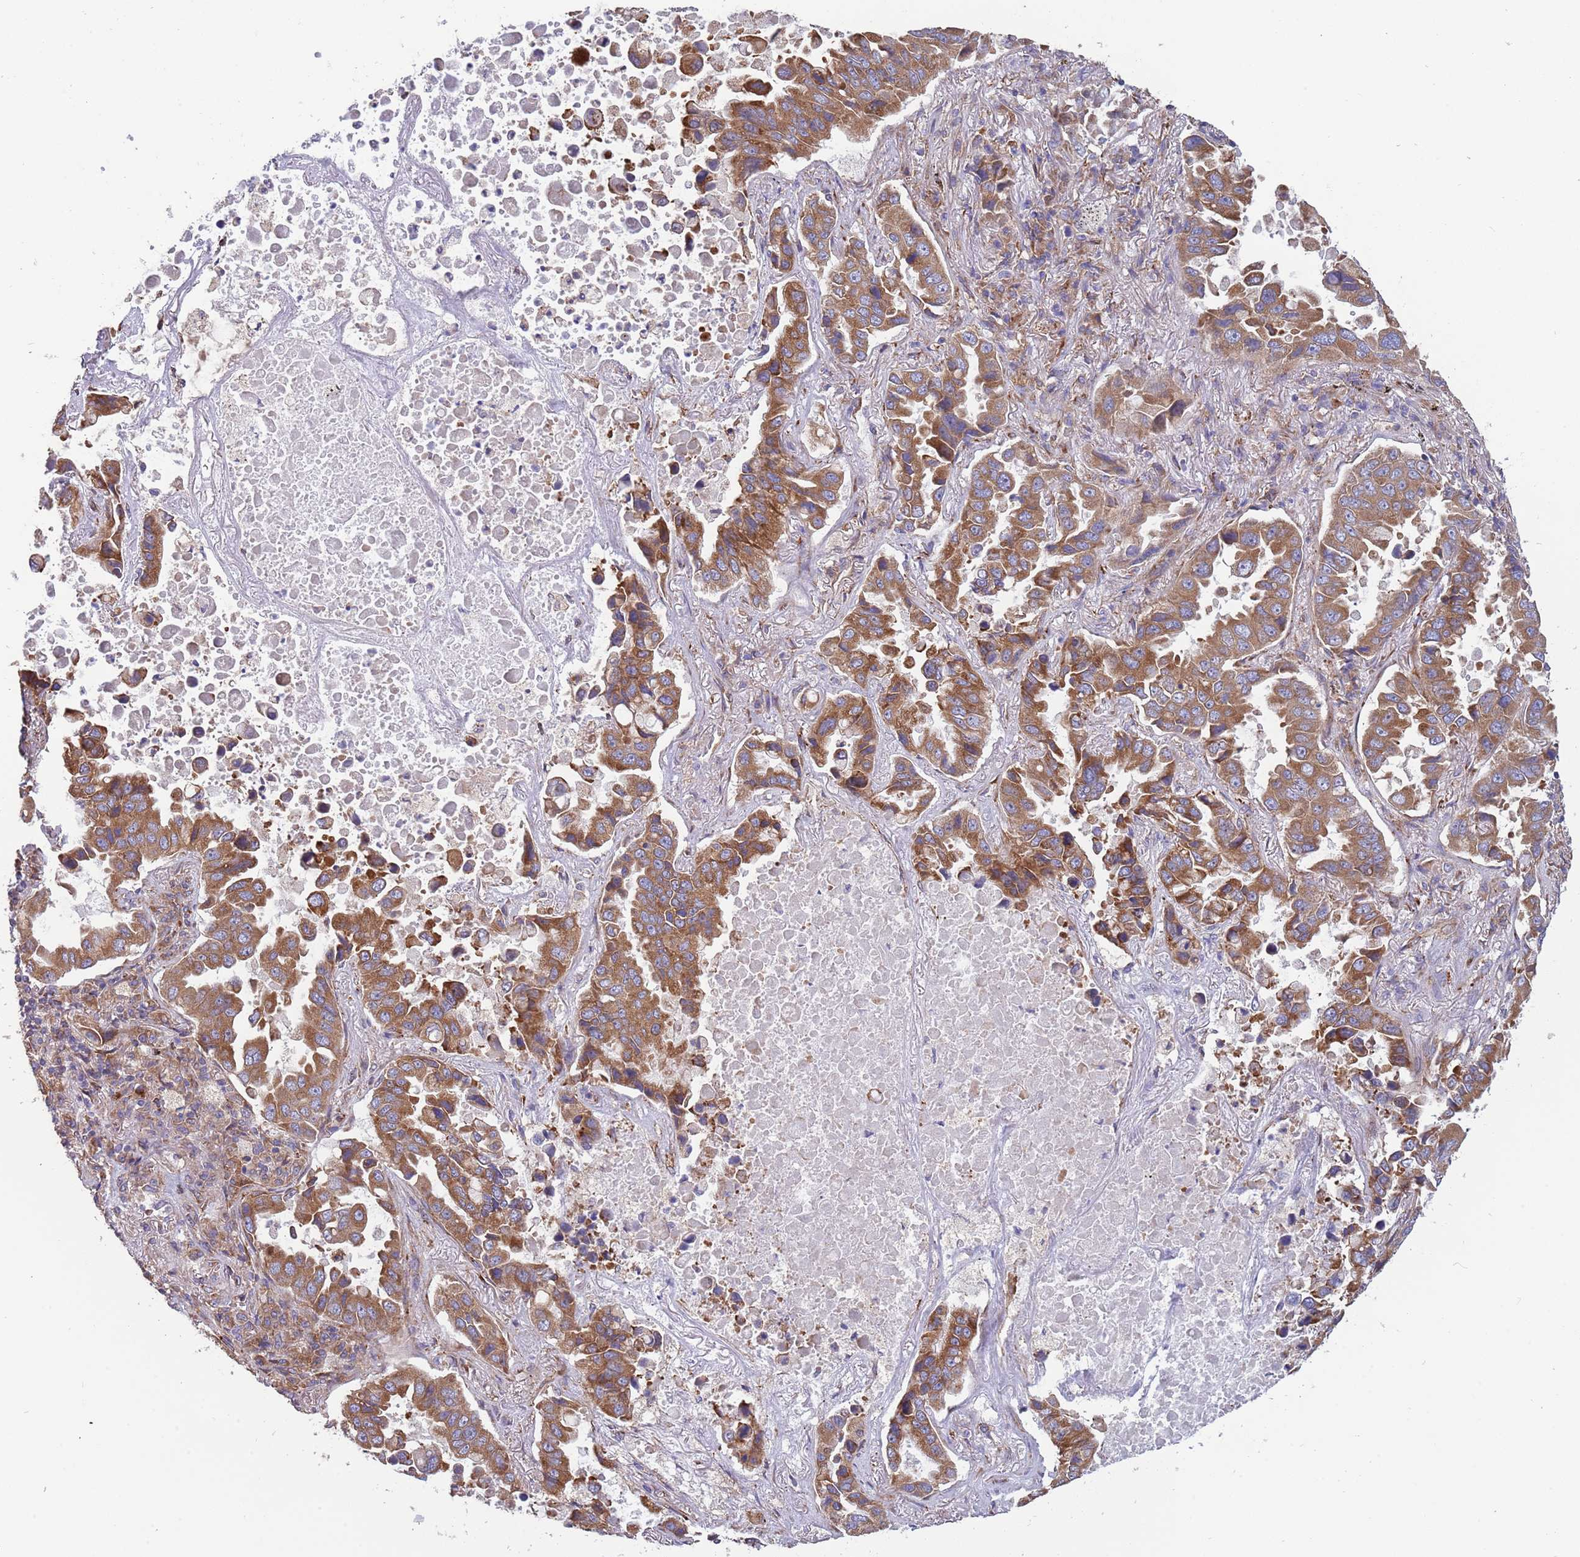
{"staining": {"intensity": "moderate", "quantity": ">75%", "location": "cytoplasmic/membranous"}, "tissue": "lung cancer", "cell_type": "Tumor cells", "image_type": "cancer", "snomed": [{"axis": "morphology", "description": "Adenocarcinoma, NOS"}, {"axis": "topography", "description": "Lung"}], "caption": "Immunohistochemistry staining of adenocarcinoma (lung), which reveals medium levels of moderate cytoplasmic/membranous staining in approximately >75% of tumor cells indicating moderate cytoplasmic/membranous protein positivity. The staining was performed using DAB (3,3'-diaminobenzidine) (brown) for protein detection and nuclei were counterstained in hematoxylin (blue).", "gene": "ARMCX6", "patient": {"sex": "male", "age": 64}}